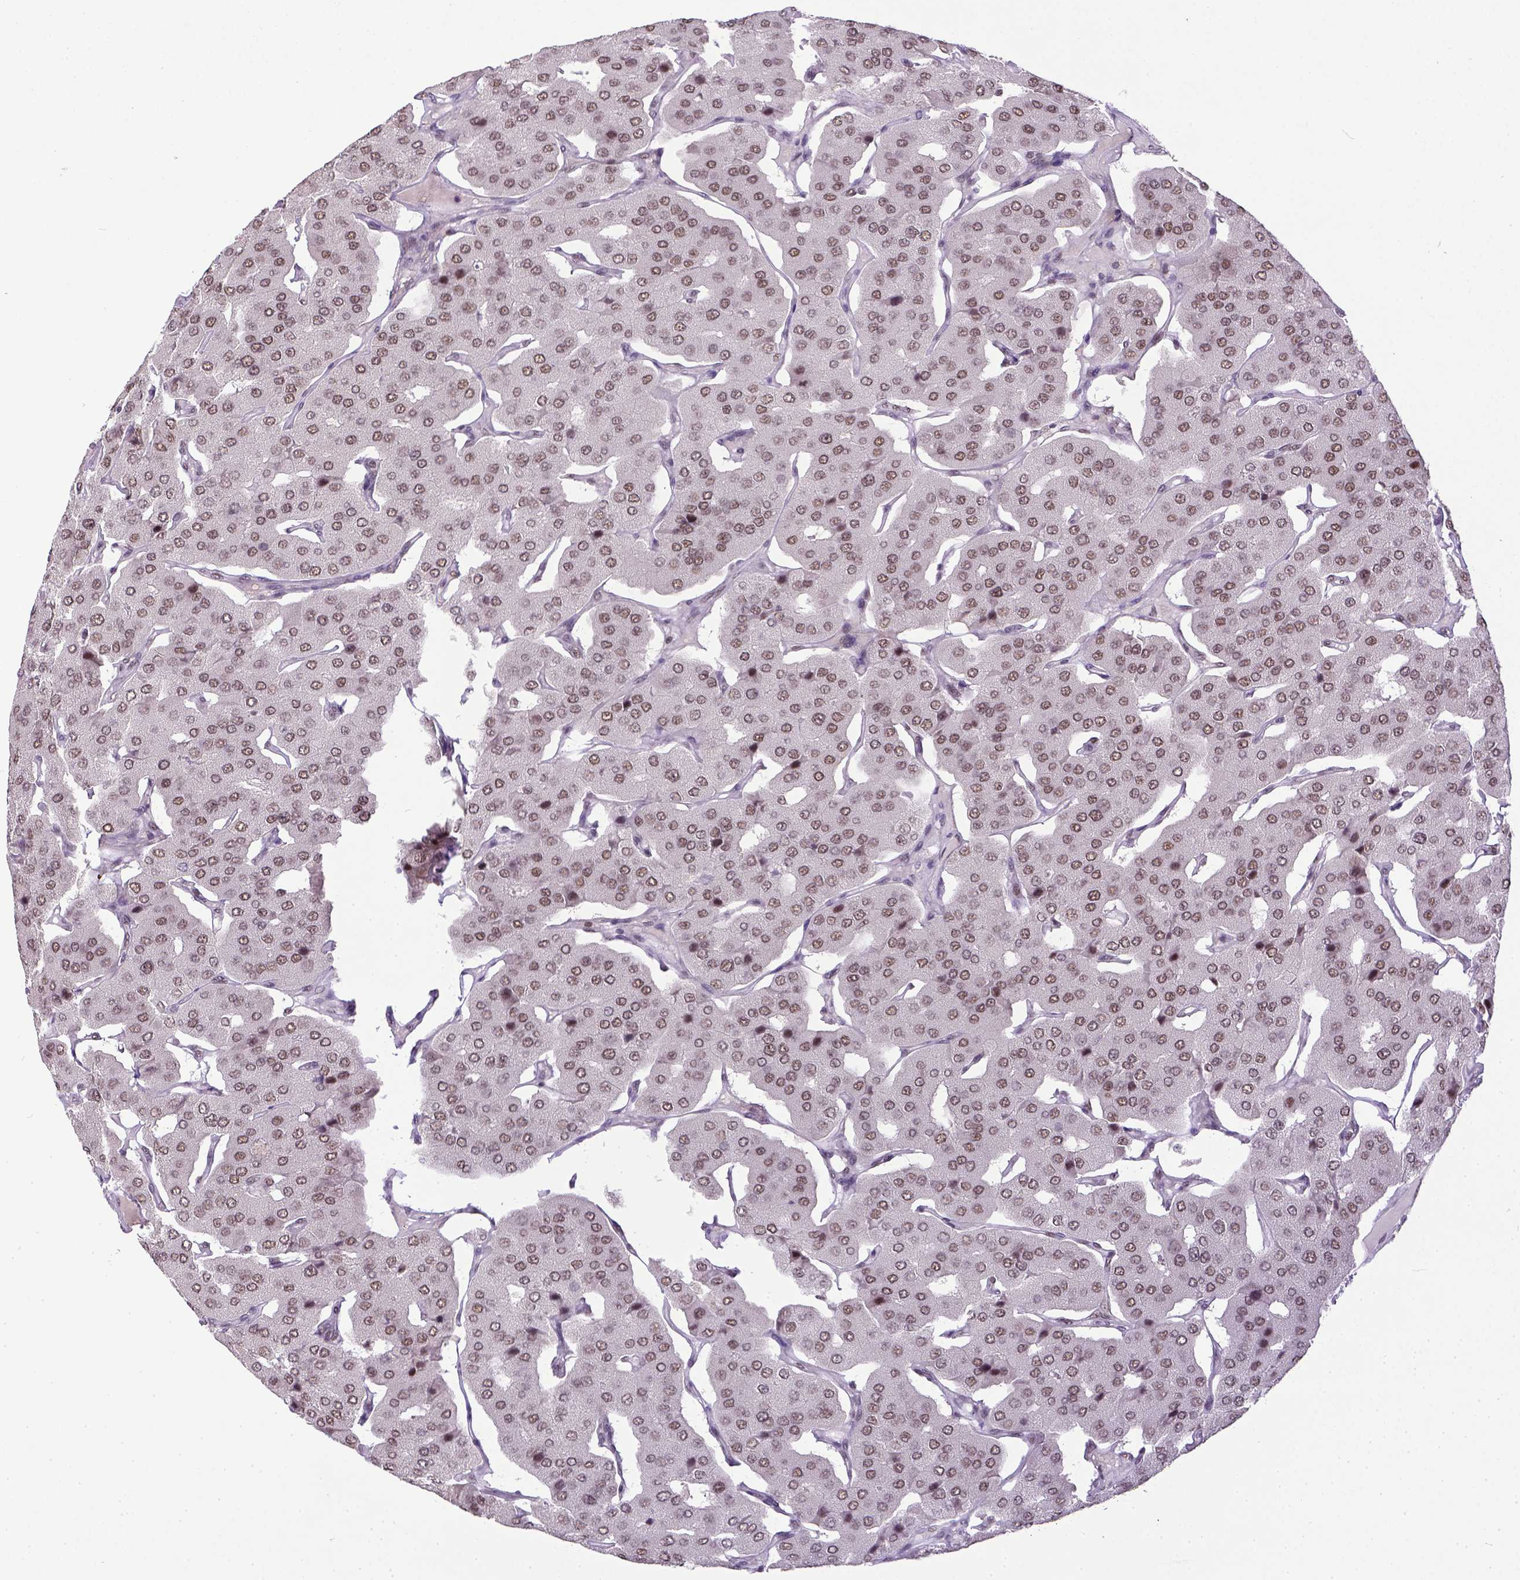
{"staining": {"intensity": "weak", "quantity": ">75%", "location": "nuclear"}, "tissue": "parathyroid gland", "cell_type": "Glandular cells", "image_type": "normal", "snomed": [{"axis": "morphology", "description": "Normal tissue, NOS"}, {"axis": "morphology", "description": "Adenoma, NOS"}, {"axis": "topography", "description": "Parathyroid gland"}], "caption": "Protein expression analysis of unremarkable parathyroid gland shows weak nuclear positivity in approximately >75% of glandular cells.", "gene": "ERCC1", "patient": {"sex": "female", "age": 86}}